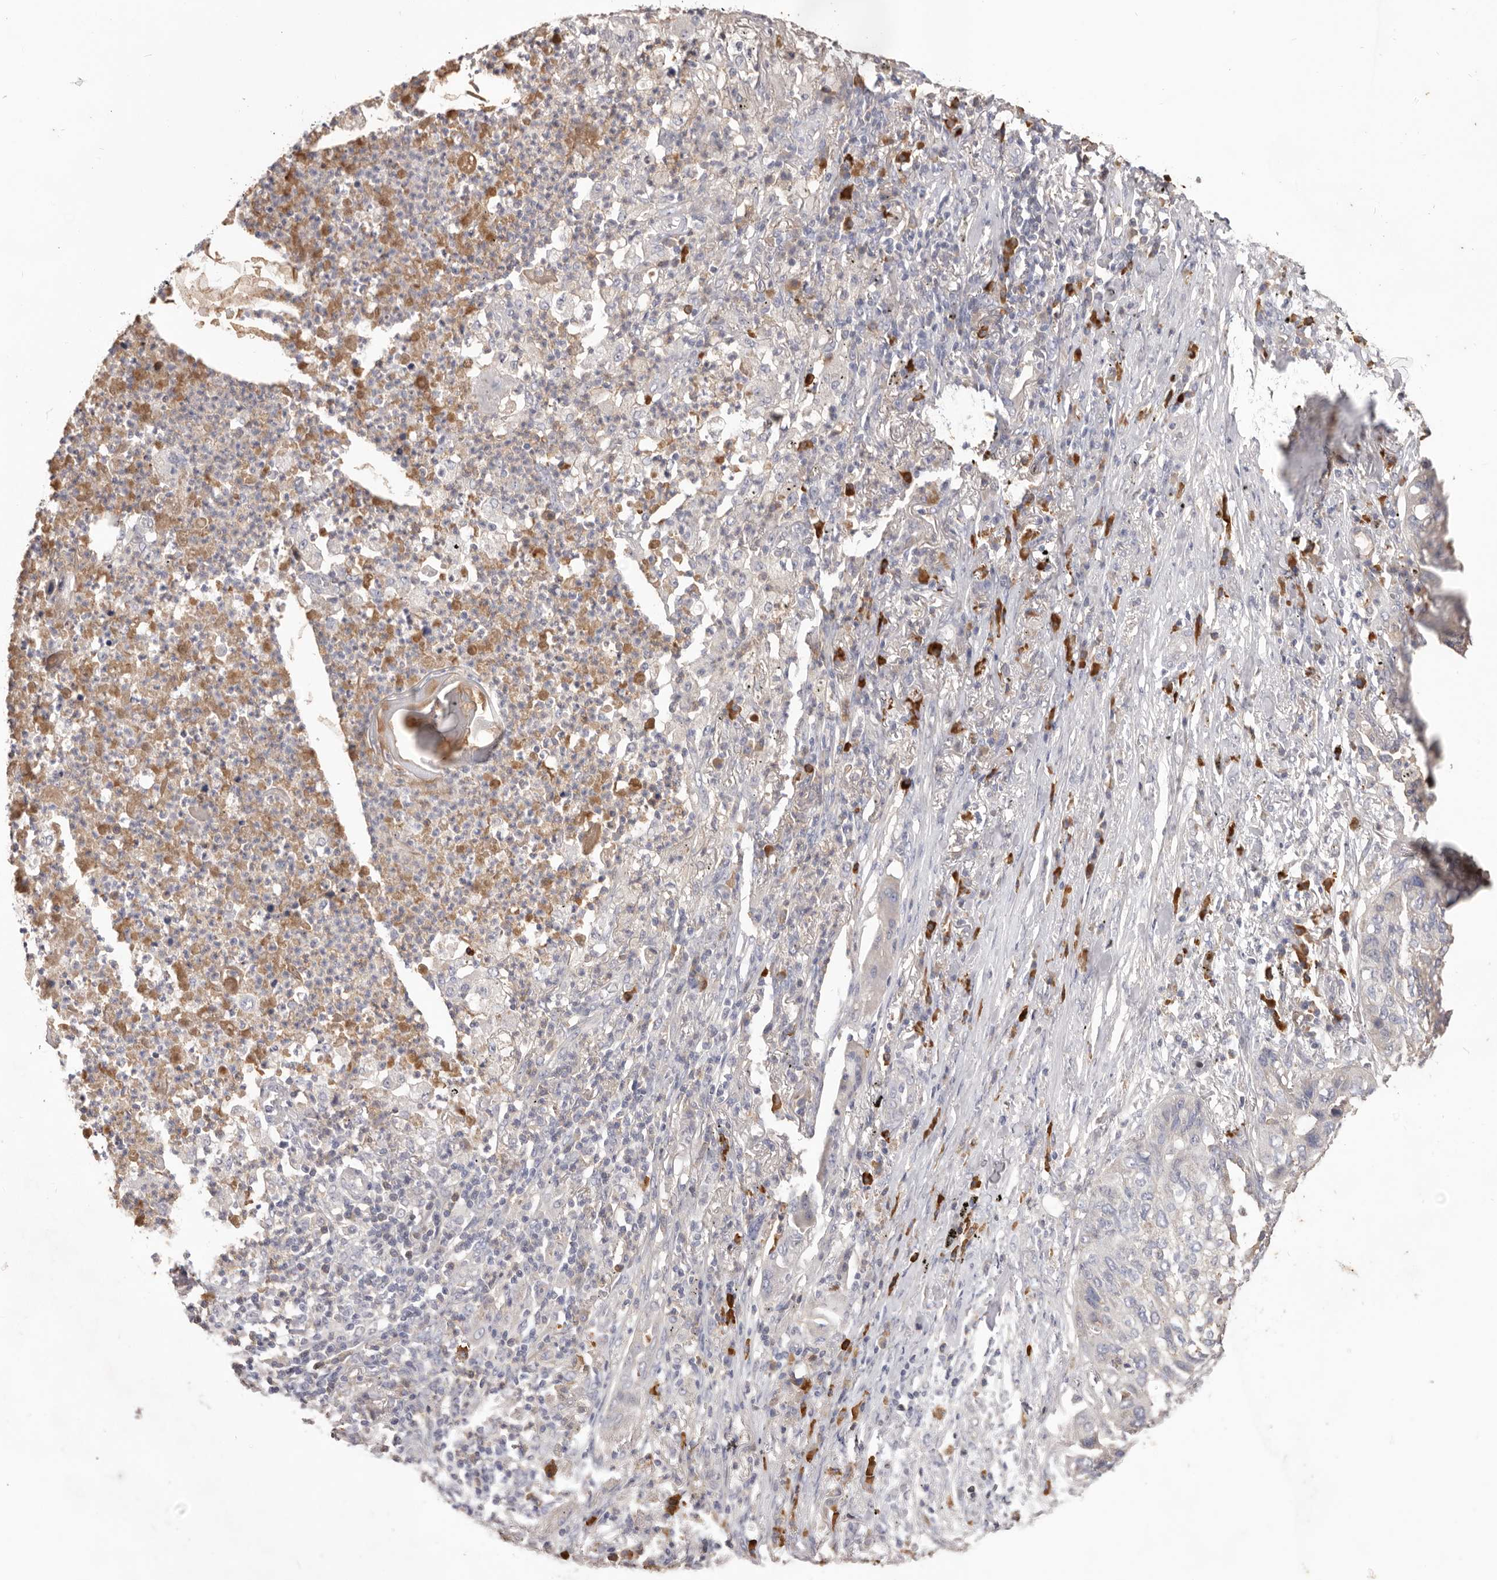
{"staining": {"intensity": "negative", "quantity": "none", "location": "none"}, "tissue": "lung cancer", "cell_type": "Tumor cells", "image_type": "cancer", "snomed": [{"axis": "morphology", "description": "Squamous cell carcinoma, NOS"}, {"axis": "topography", "description": "Lung"}], "caption": "Lung squamous cell carcinoma was stained to show a protein in brown. There is no significant staining in tumor cells.", "gene": "HCAR2", "patient": {"sex": "female", "age": 63}}